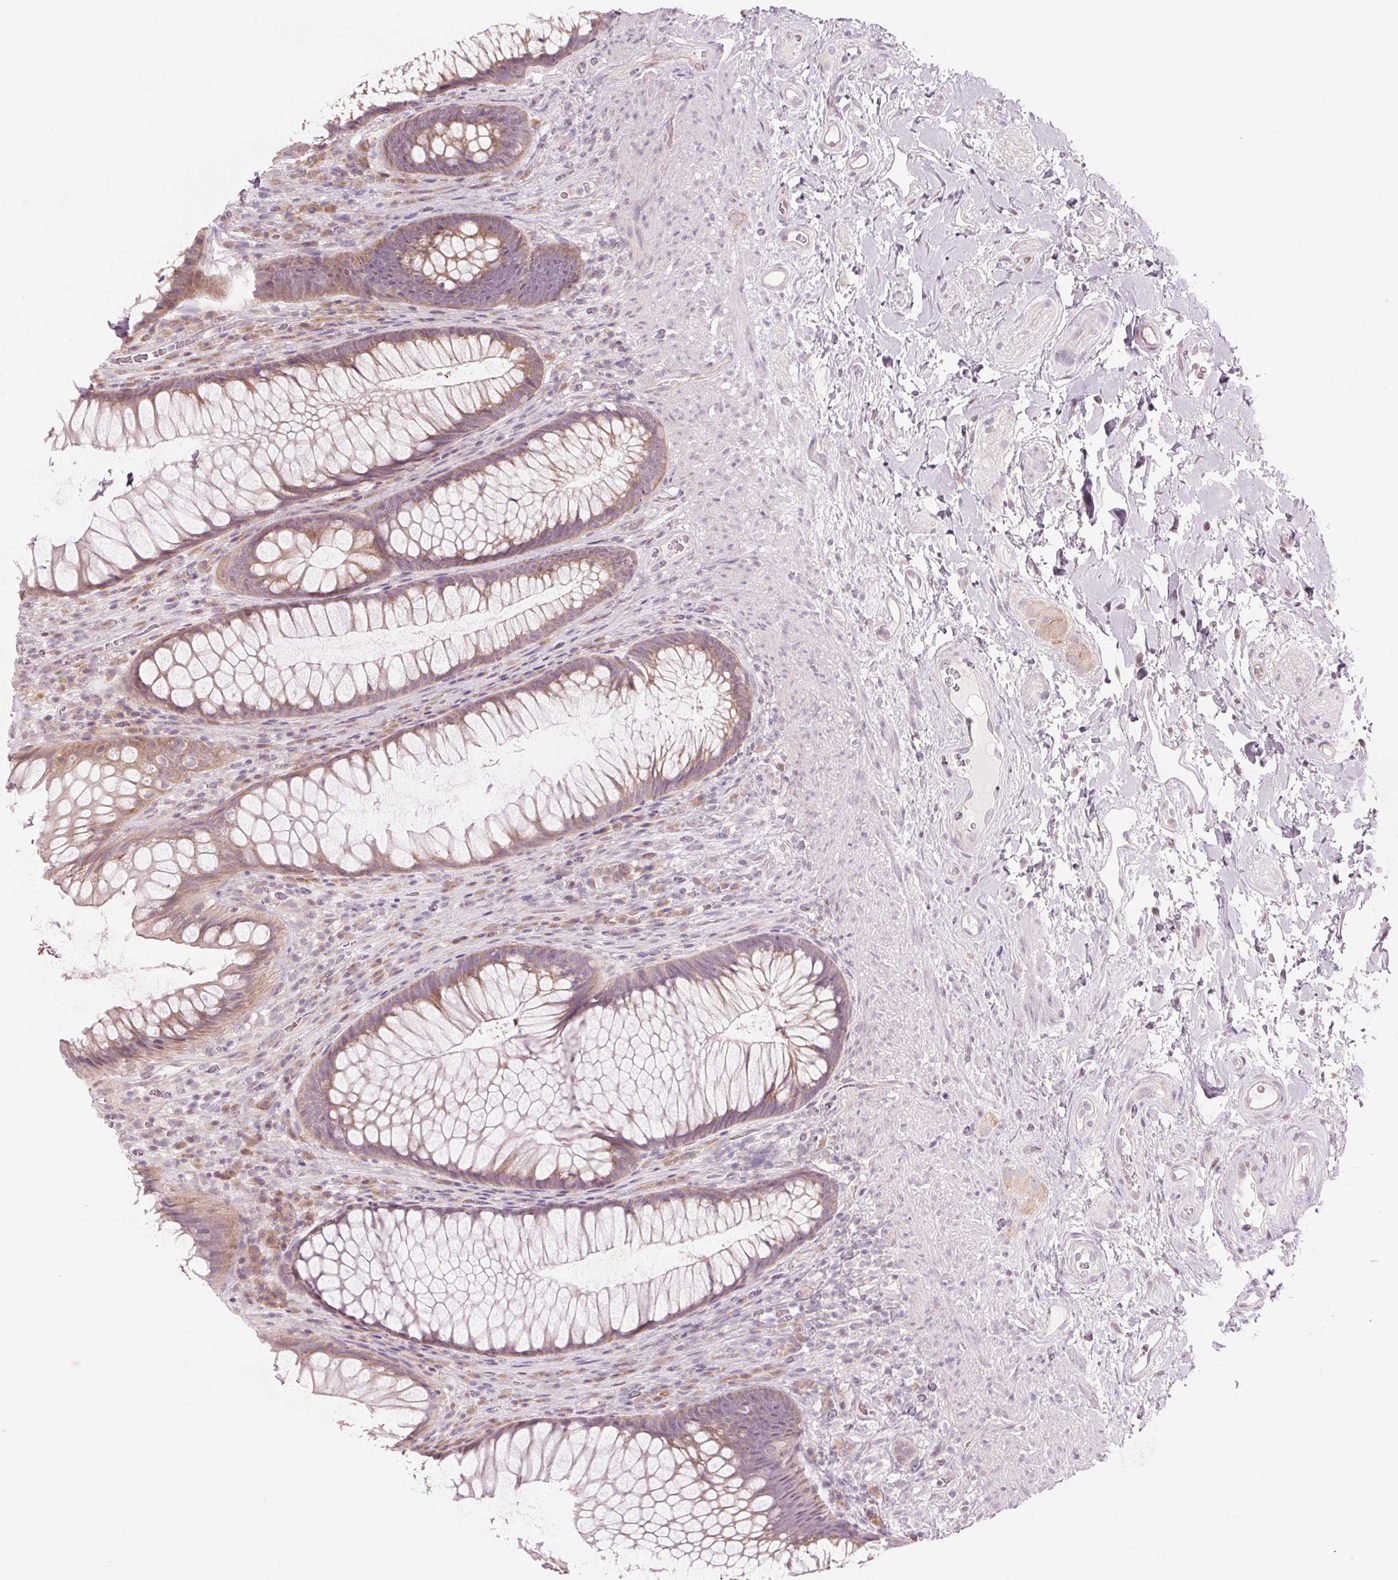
{"staining": {"intensity": "weak", "quantity": ">75%", "location": "cytoplasmic/membranous"}, "tissue": "rectum", "cell_type": "Glandular cells", "image_type": "normal", "snomed": [{"axis": "morphology", "description": "Normal tissue, NOS"}, {"axis": "topography", "description": "Smooth muscle"}, {"axis": "topography", "description": "Rectum"}], "caption": "Immunohistochemistry (IHC) histopathology image of unremarkable rectum: rectum stained using immunohistochemistry (IHC) reveals low levels of weak protein expression localized specifically in the cytoplasmic/membranous of glandular cells, appearing as a cytoplasmic/membranous brown color.", "gene": "GNMT", "patient": {"sex": "male", "age": 53}}